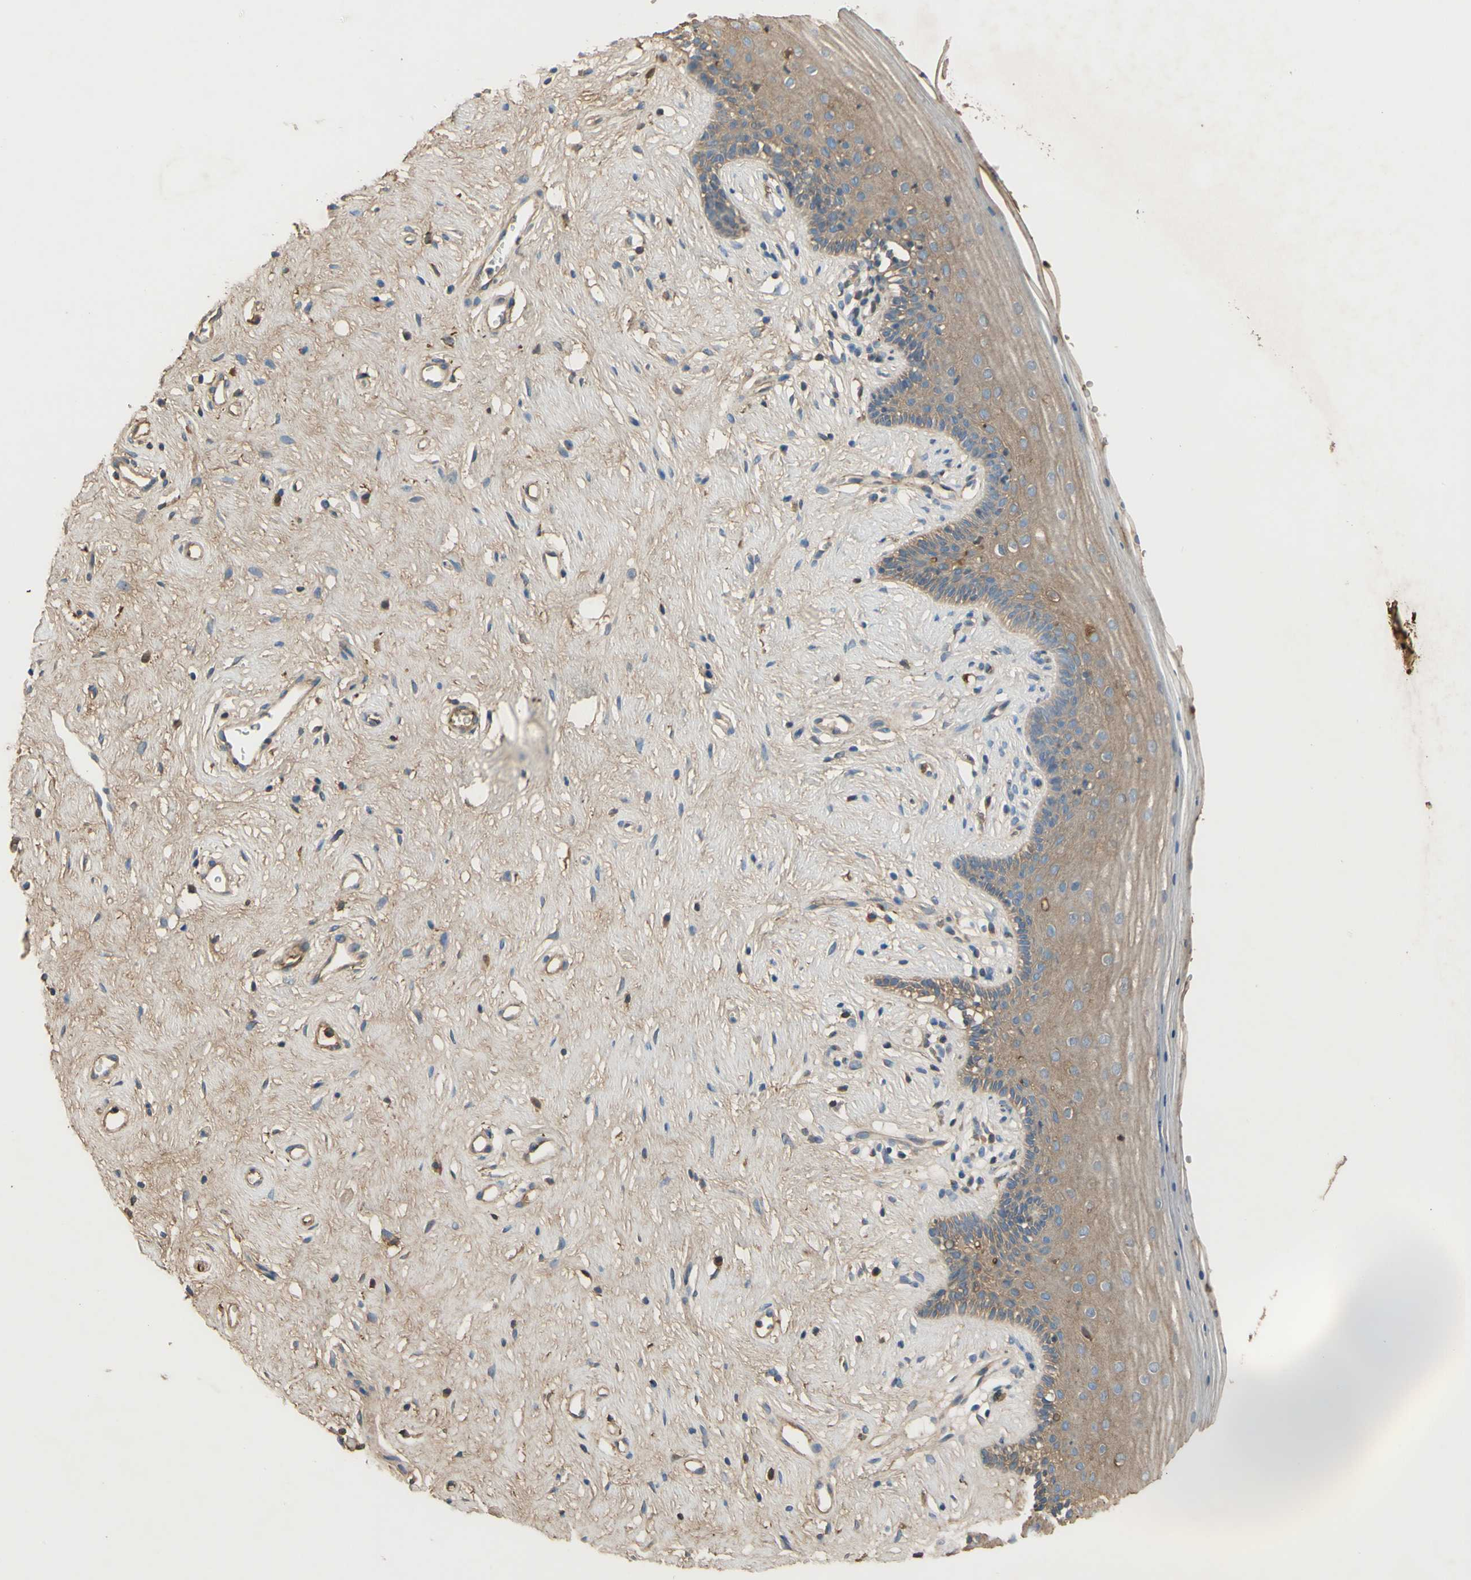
{"staining": {"intensity": "weak", "quantity": ">75%", "location": "cytoplasmic/membranous"}, "tissue": "vagina", "cell_type": "Squamous epithelial cells", "image_type": "normal", "snomed": [{"axis": "morphology", "description": "Normal tissue, NOS"}, {"axis": "topography", "description": "Vagina"}], "caption": "High-magnification brightfield microscopy of normal vagina stained with DAB (brown) and counterstained with hematoxylin (blue). squamous epithelial cells exhibit weak cytoplasmic/membranous expression is appreciated in about>75% of cells.", "gene": "TIMP2", "patient": {"sex": "female", "age": 44}}